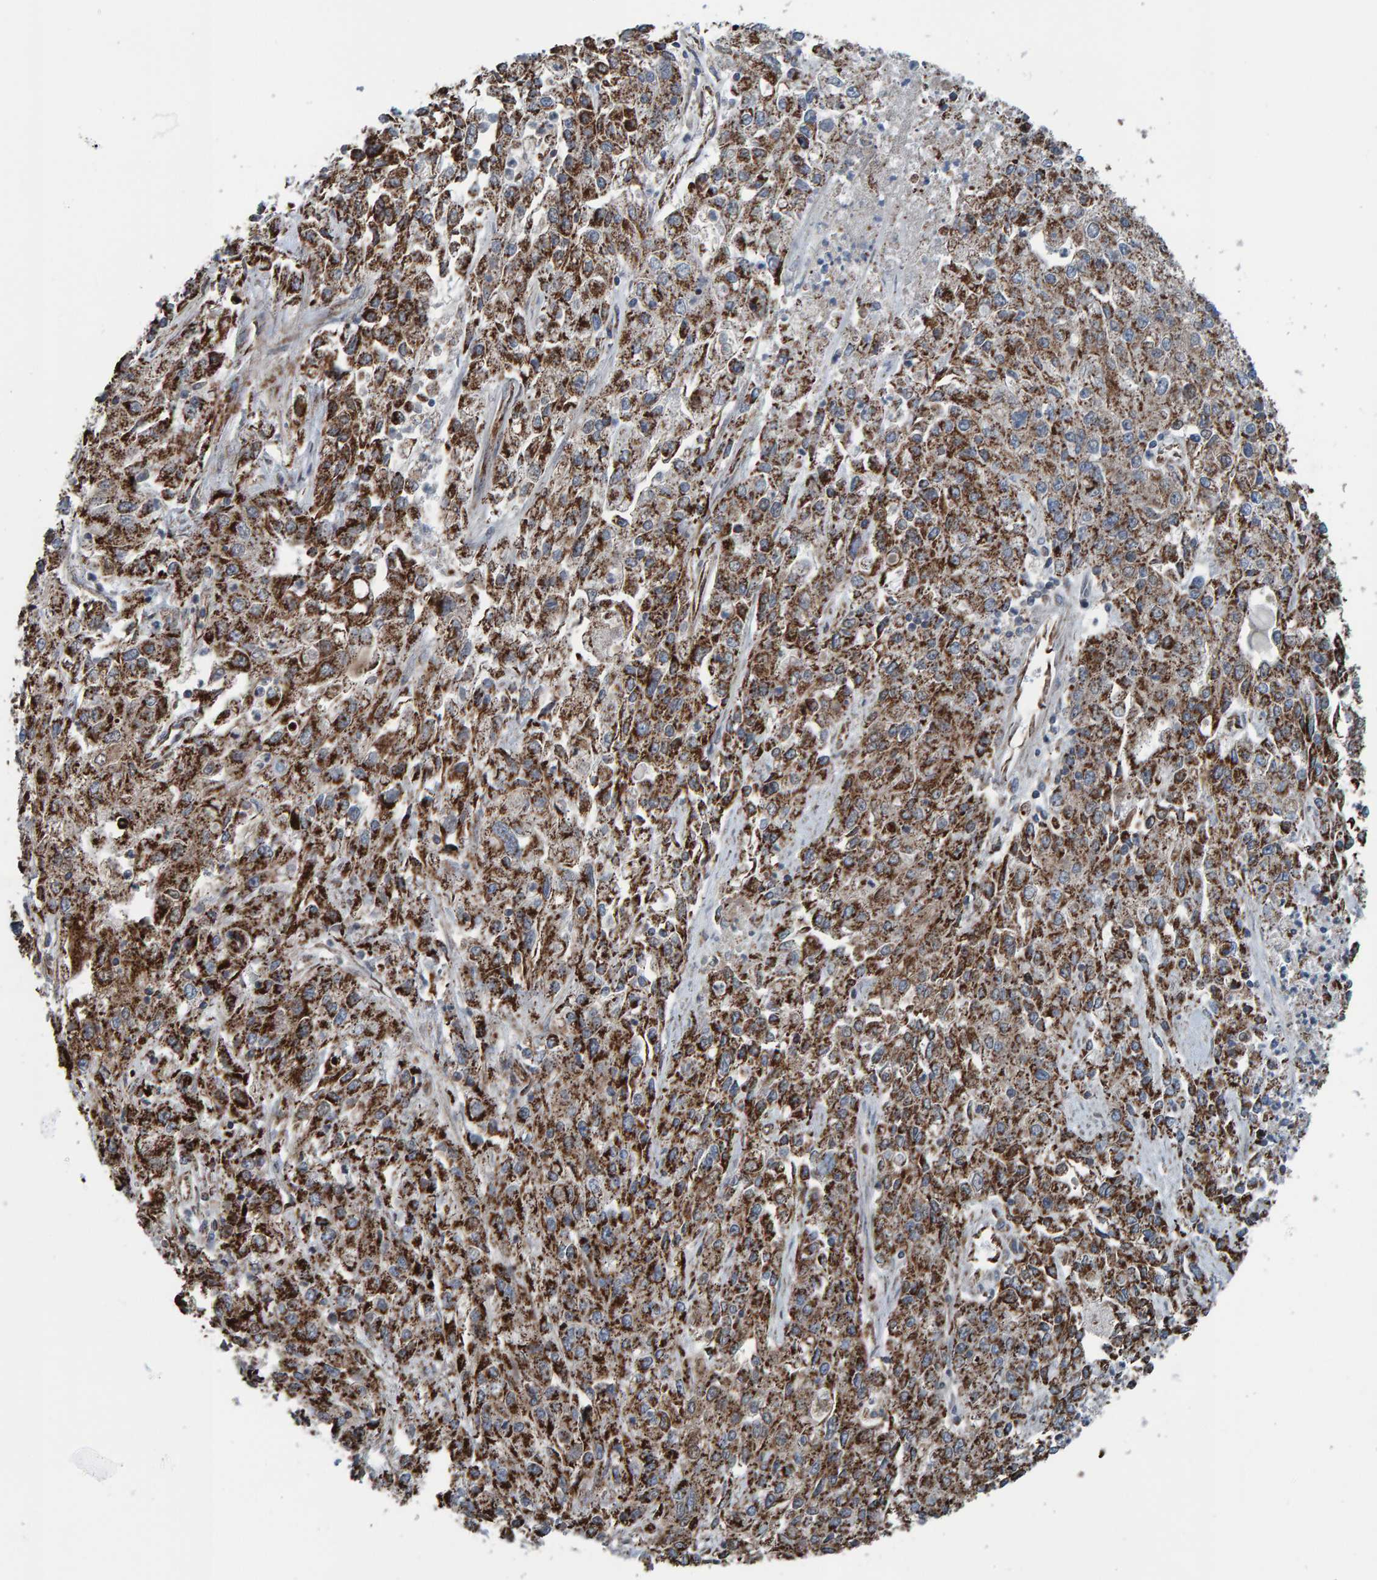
{"staining": {"intensity": "strong", "quantity": ">75%", "location": "cytoplasmic/membranous"}, "tissue": "endometrial cancer", "cell_type": "Tumor cells", "image_type": "cancer", "snomed": [{"axis": "morphology", "description": "Adenocarcinoma, NOS"}, {"axis": "topography", "description": "Endometrium"}], "caption": "A micrograph showing strong cytoplasmic/membranous staining in about >75% of tumor cells in endometrial cancer, as visualized by brown immunohistochemical staining.", "gene": "ZNF48", "patient": {"sex": "female", "age": 49}}